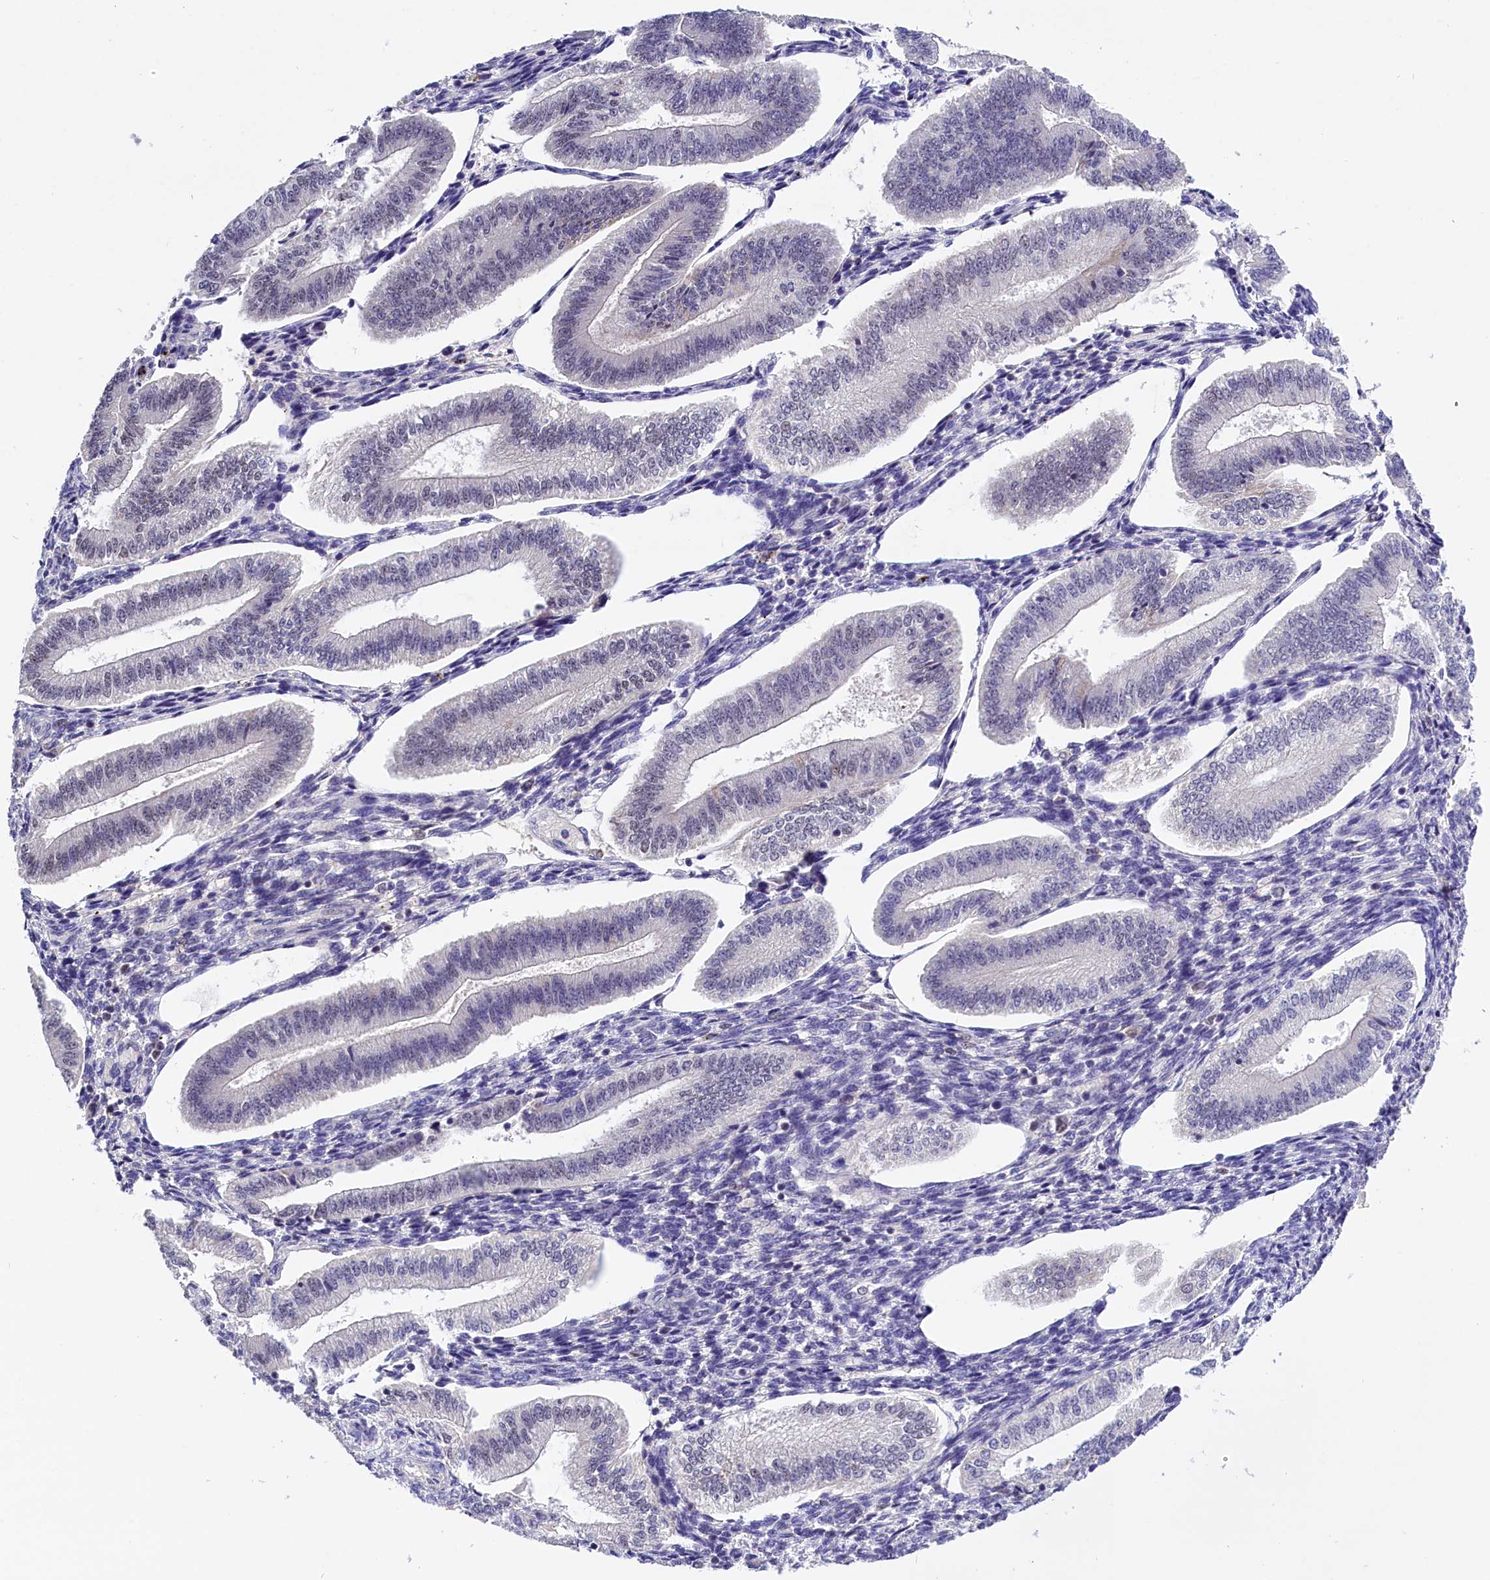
{"staining": {"intensity": "negative", "quantity": "none", "location": "none"}, "tissue": "endometrium", "cell_type": "Cells in endometrial stroma", "image_type": "normal", "snomed": [{"axis": "morphology", "description": "Normal tissue, NOS"}, {"axis": "topography", "description": "Endometrium"}], "caption": "Normal endometrium was stained to show a protein in brown. There is no significant expression in cells in endometrial stroma. (DAB immunohistochemistry (IHC) visualized using brightfield microscopy, high magnification).", "gene": "BTBD9", "patient": {"sex": "female", "age": 34}}